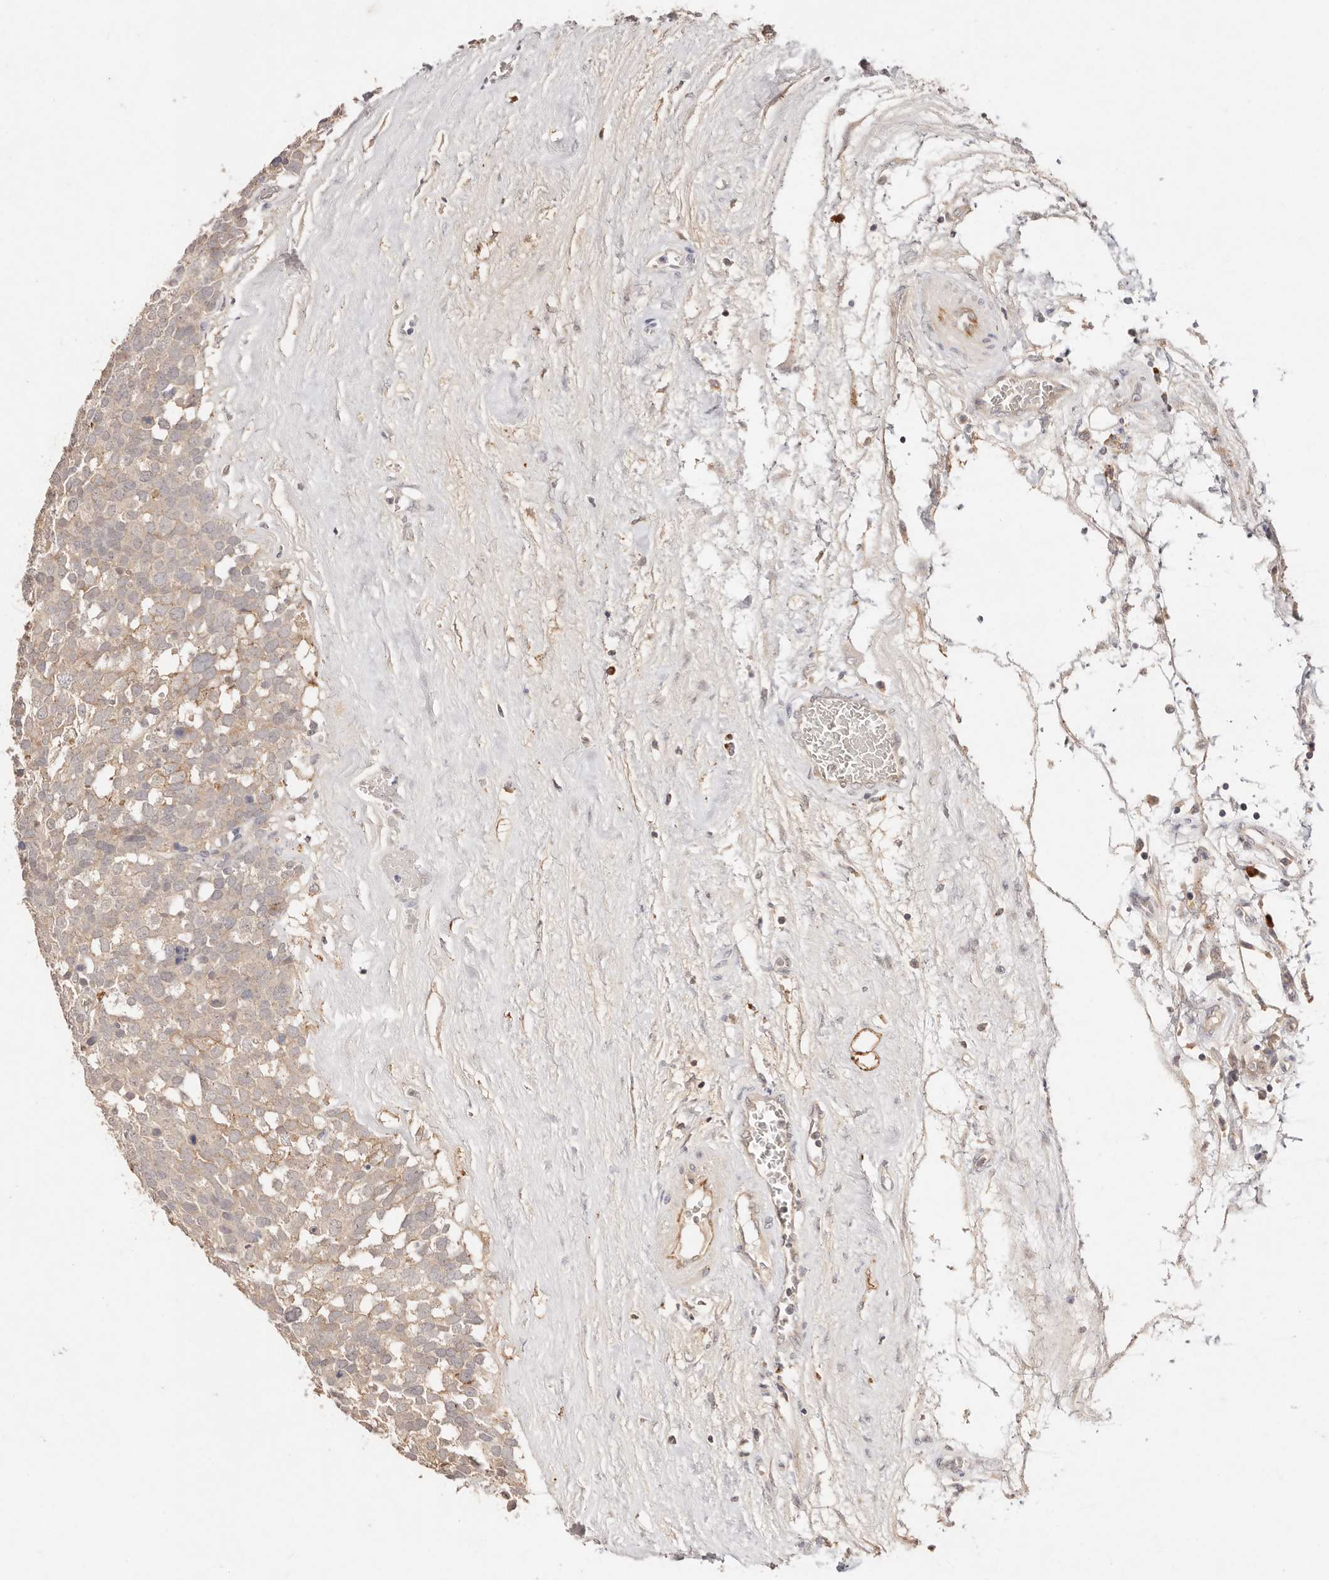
{"staining": {"intensity": "weak", "quantity": "25%-75%", "location": "cytoplasmic/membranous"}, "tissue": "testis cancer", "cell_type": "Tumor cells", "image_type": "cancer", "snomed": [{"axis": "morphology", "description": "Seminoma, NOS"}, {"axis": "topography", "description": "Testis"}], "caption": "Immunohistochemistry (IHC) micrograph of human testis cancer (seminoma) stained for a protein (brown), which exhibits low levels of weak cytoplasmic/membranous positivity in about 25%-75% of tumor cells.", "gene": "CXADR", "patient": {"sex": "male", "age": 71}}